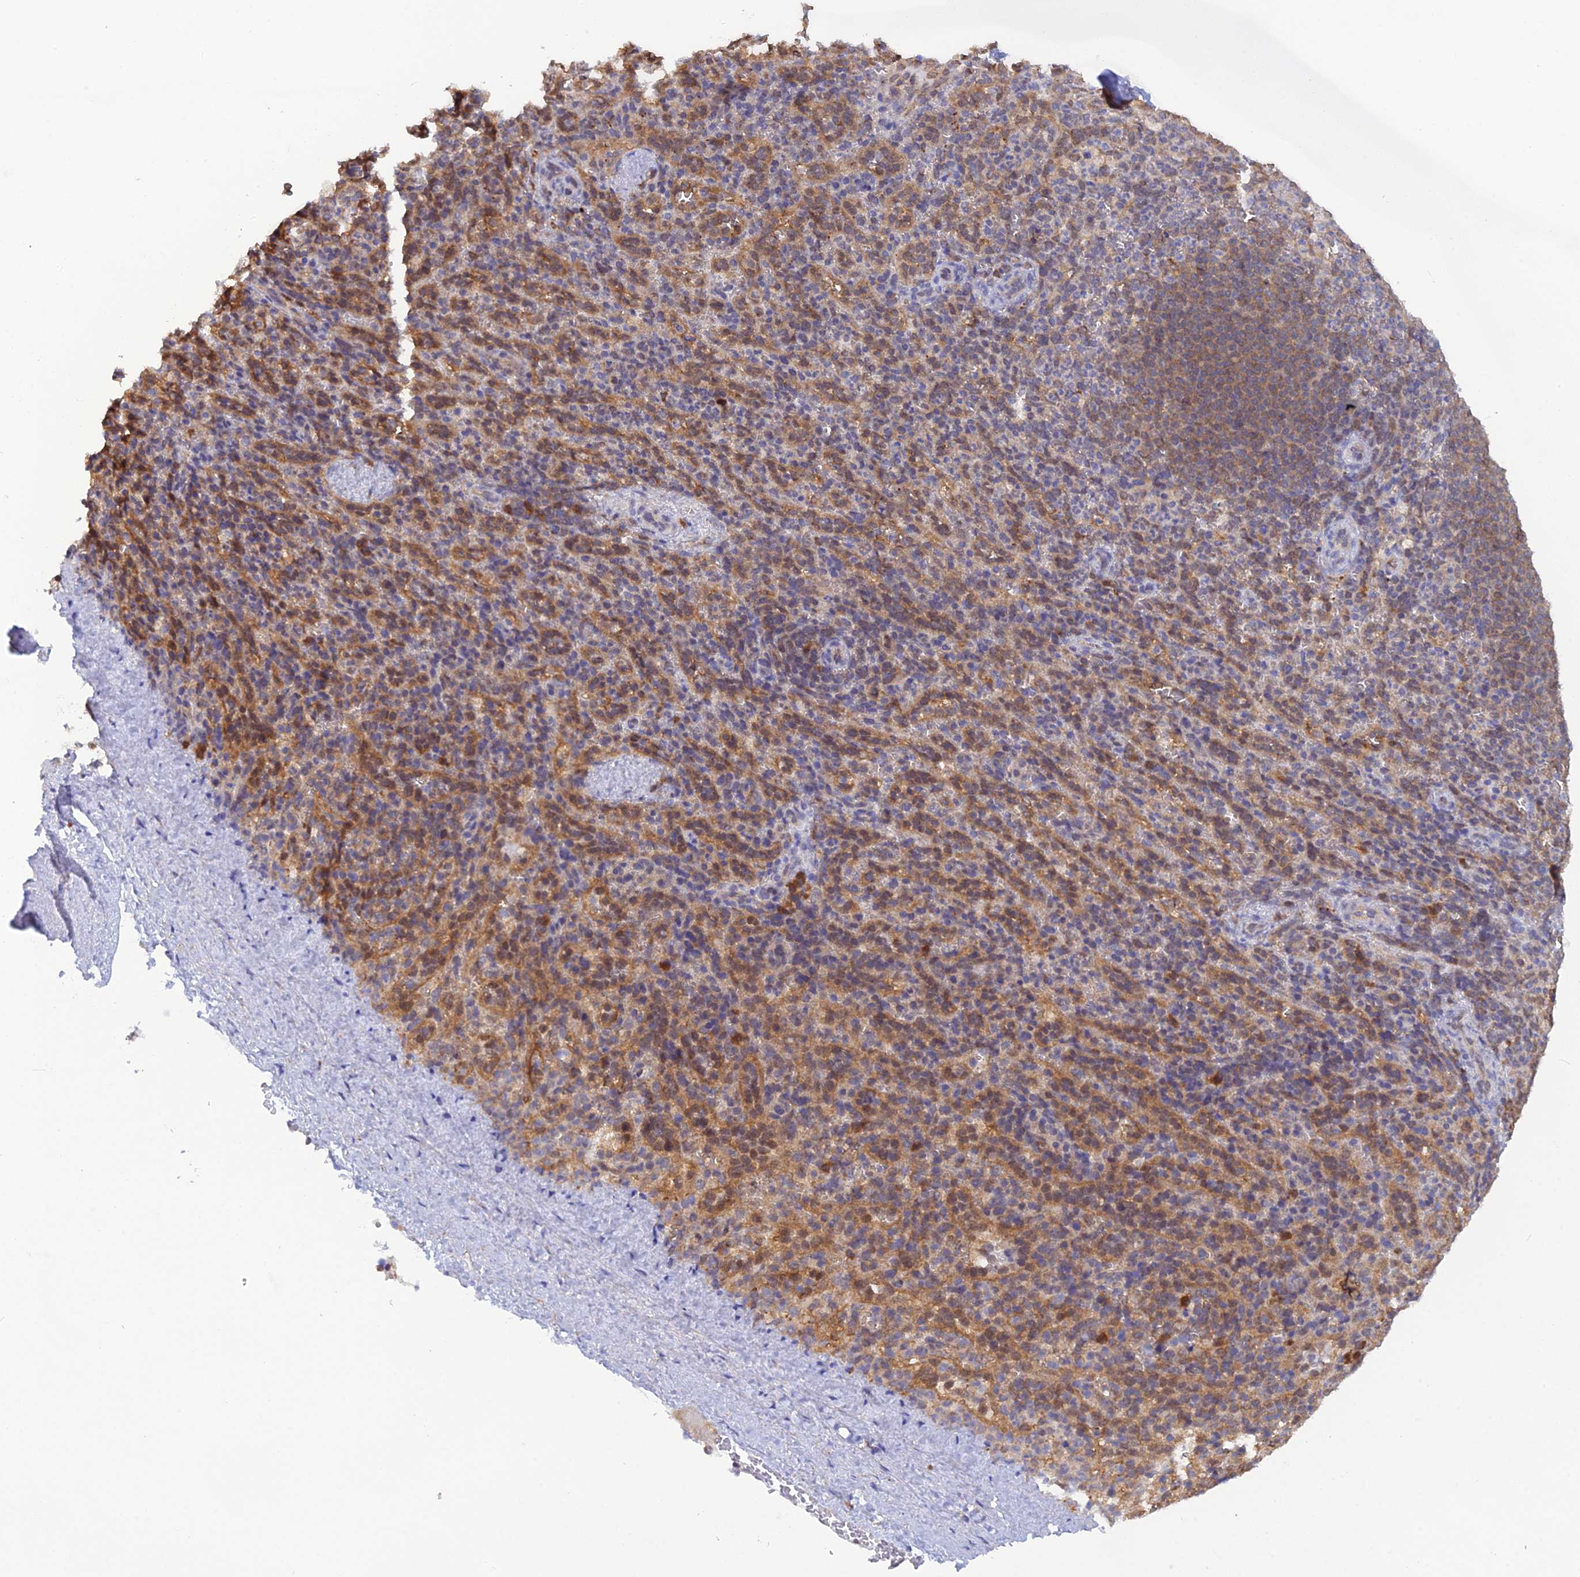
{"staining": {"intensity": "negative", "quantity": "none", "location": "none"}, "tissue": "spleen", "cell_type": "Cells in red pulp", "image_type": "normal", "snomed": [{"axis": "morphology", "description": "Normal tissue, NOS"}, {"axis": "topography", "description": "Spleen"}], "caption": "This is a photomicrograph of immunohistochemistry (IHC) staining of unremarkable spleen, which shows no positivity in cells in red pulp. (Immunohistochemistry (ihc), brightfield microscopy, high magnification).", "gene": "HINT1", "patient": {"sex": "female", "age": 21}}